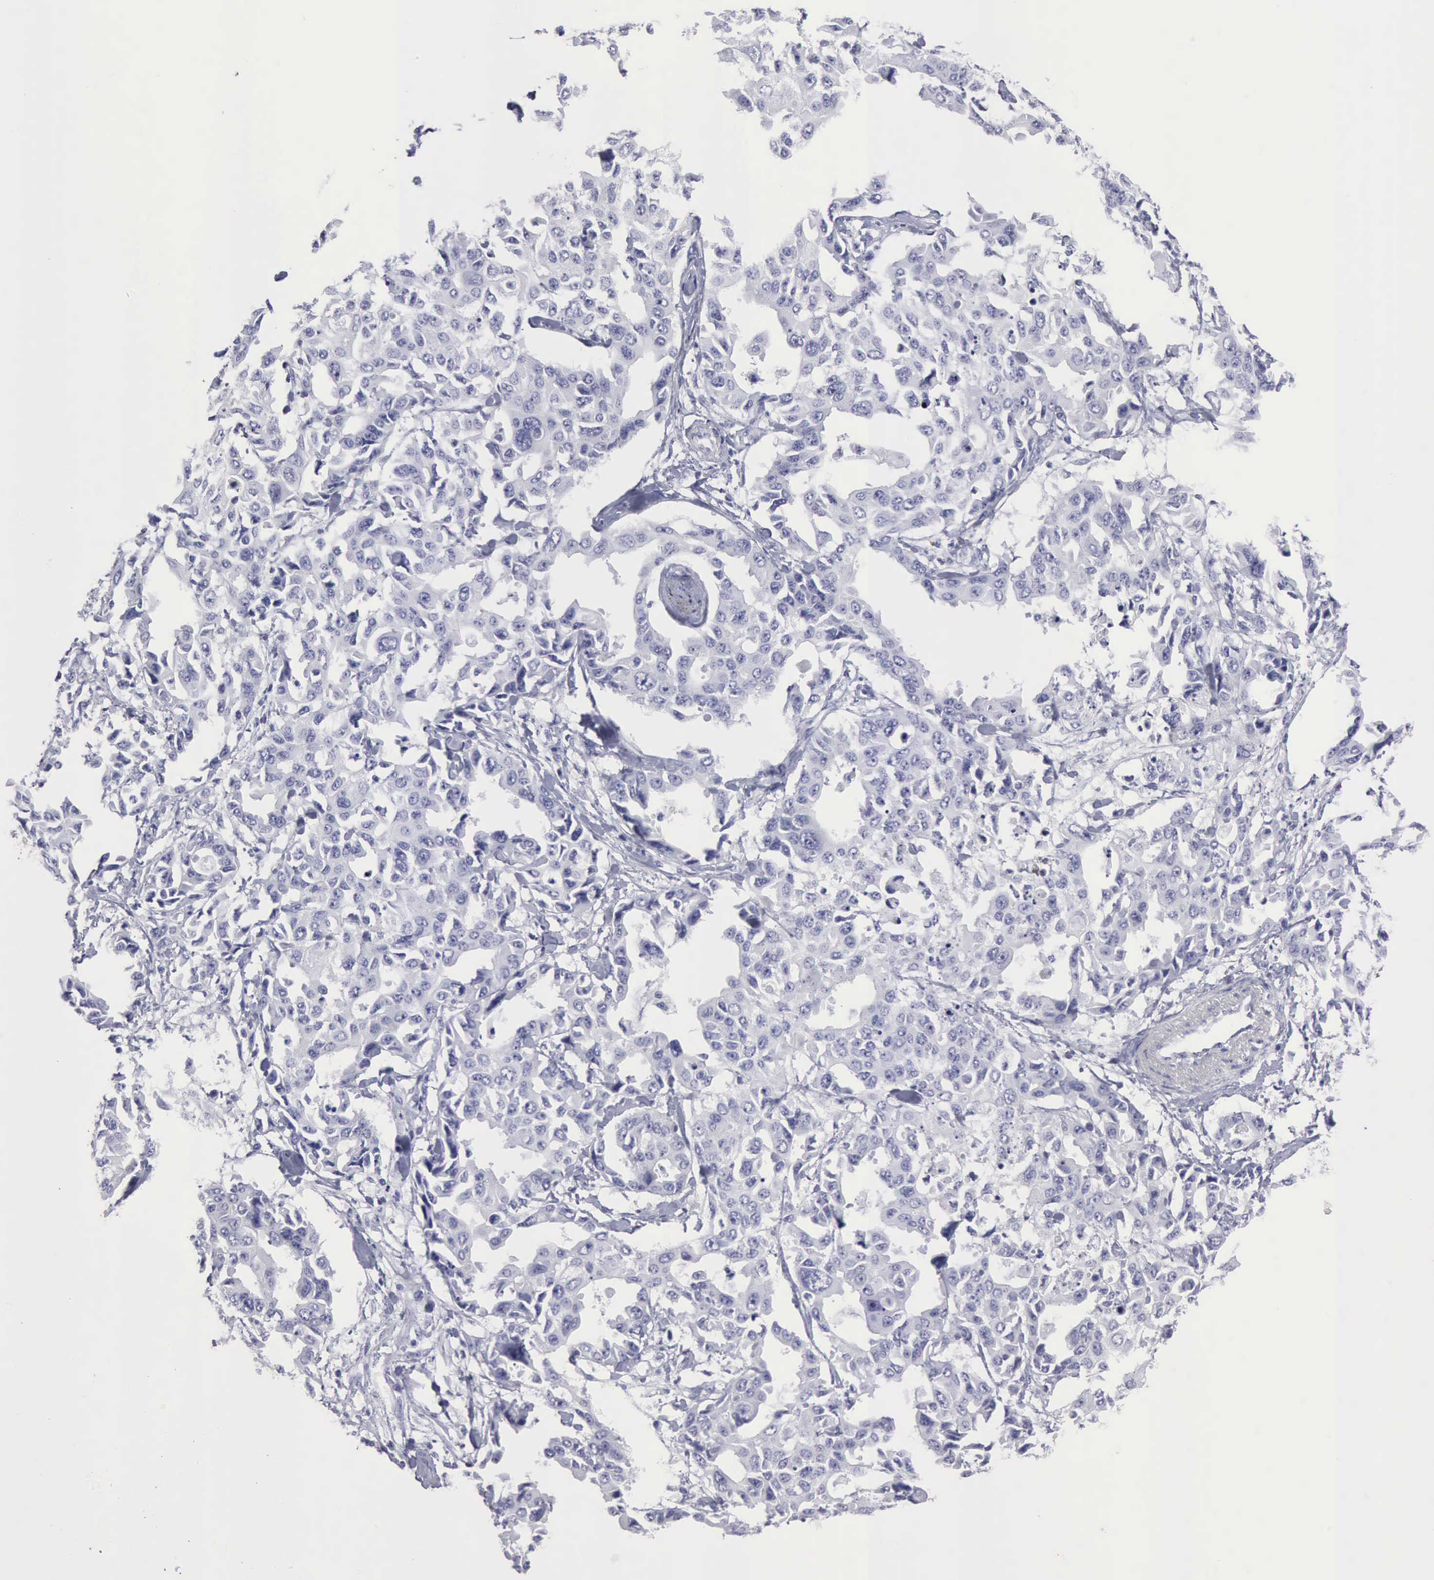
{"staining": {"intensity": "negative", "quantity": "none", "location": "none"}, "tissue": "lung cancer", "cell_type": "Tumor cells", "image_type": "cancer", "snomed": [{"axis": "morphology", "description": "Adenocarcinoma, NOS"}, {"axis": "topography", "description": "Lung"}], "caption": "A high-resolution histopathology image shows IHC staining of lung adenocarcinoma, which reveals no significant expression in tumor cells.", "gene": "NCAM1", "patient": {"sex": "male", "age": 64}}